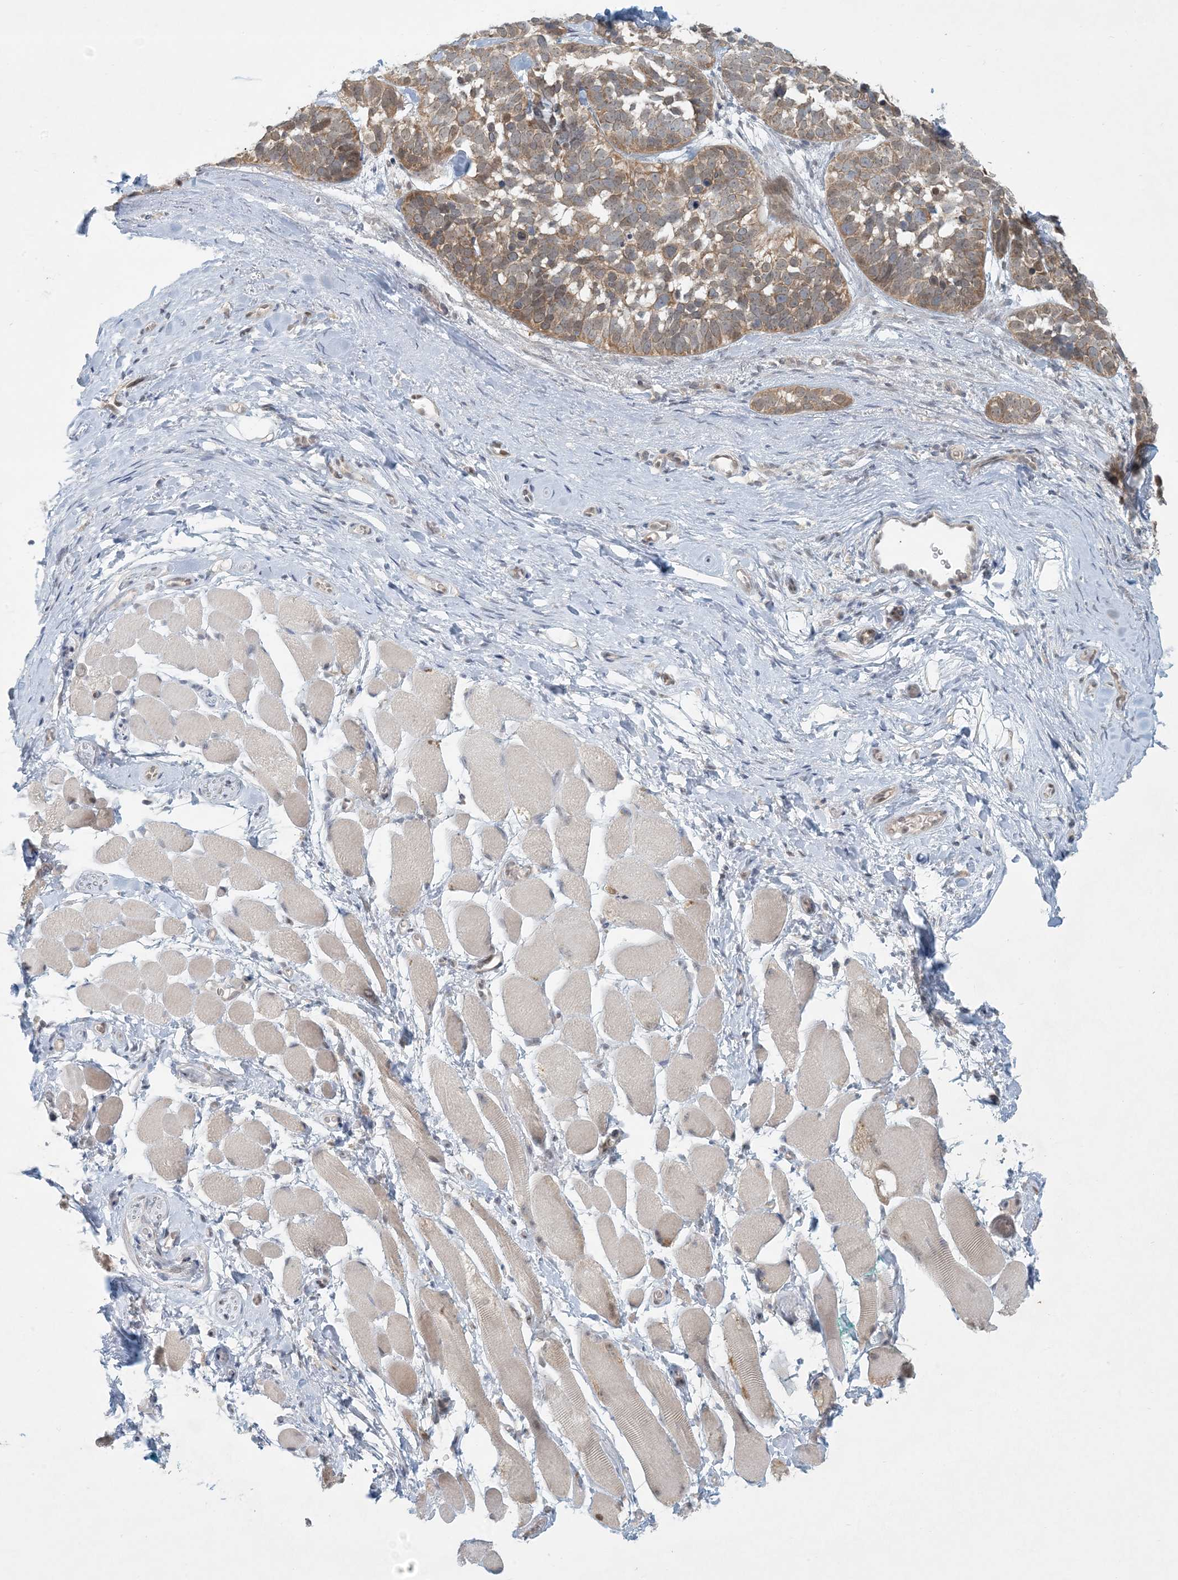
{"staining": {"intensity": "moderate", "quantity": ">75%", "location": "cytoplasmic/membranous"}, "tissue": "skin cancer", "cell_type": "Tumor cells", "image_type": "cancer", "snomed": [{"axis": "morphology", "description": "Basal cell carcinoma"}, {"axis": "topography", "description": "Skin"}], "caption": "High-power microscopy captured an immunohistochemistry photomicrograph of skin cancer, revealing moderate cytoplasmic/membranous staining in about >75% of tumor cells.", "gene": "OBI1", "patient": {"sex": "male", "age": 62}}